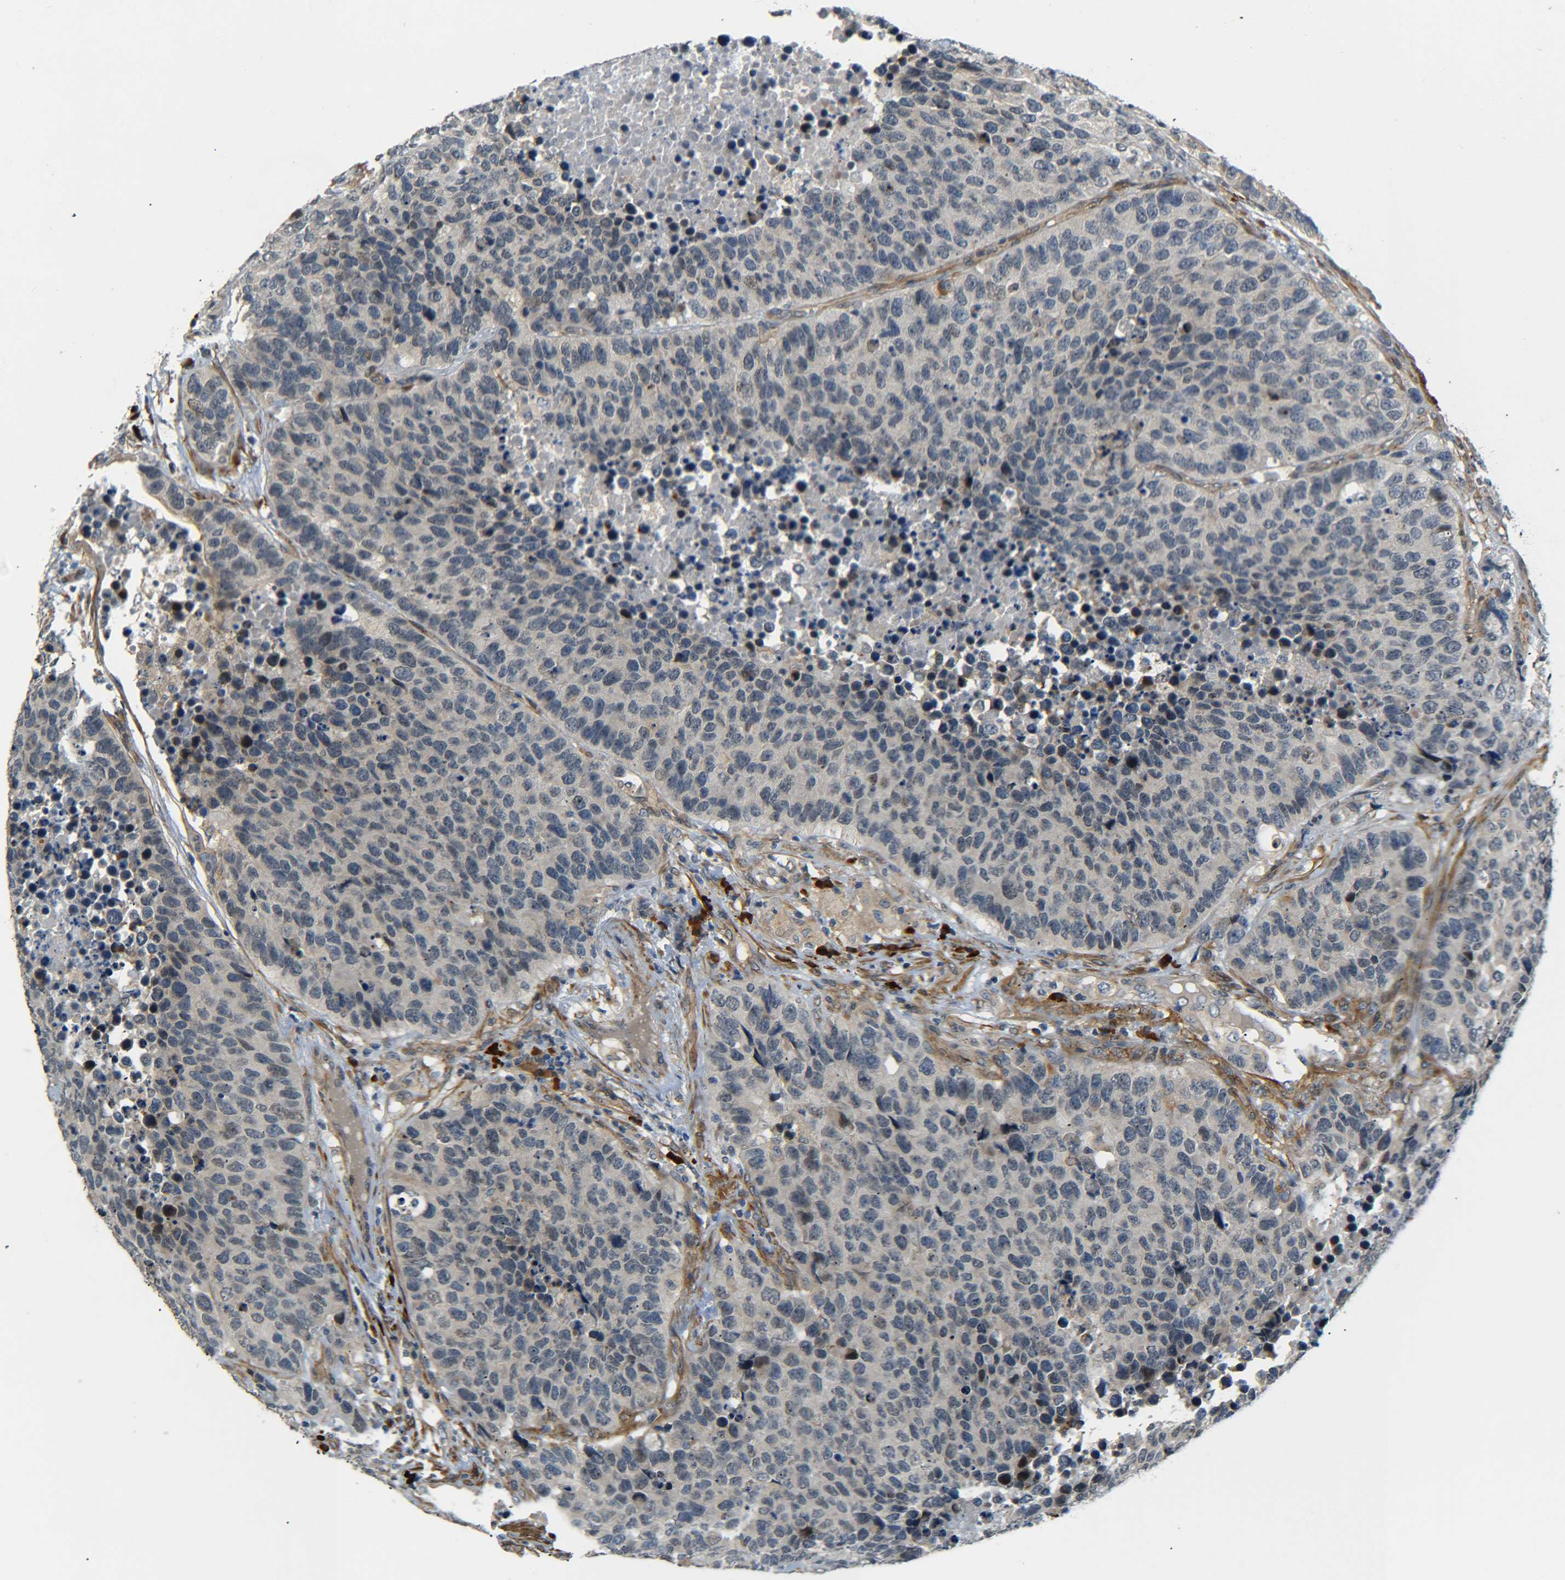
{"staining": {"intensity": "weak", "quantity": "<25%", "location": "nuclear"}, "tissue": "carcinoid", "cell_type": "Tumor cells", "image_type": "cancer", "snomed": [{"axis": "morphology", "description": "Carcinoid, malignant, NOS"}, {"axis": "topography", "description": "Lung"}], "caption": "There is no significant positivity in tumor cells of carcinoid. (Stains: DAB (3,3'-diaminobenzidine) immunohistochemistry with hematoxylin counter stain, Microscopy: brightfield microscopy at high magnification).", "gene": "MEIS1", "patient": {"sex": "male", "age": 60}}